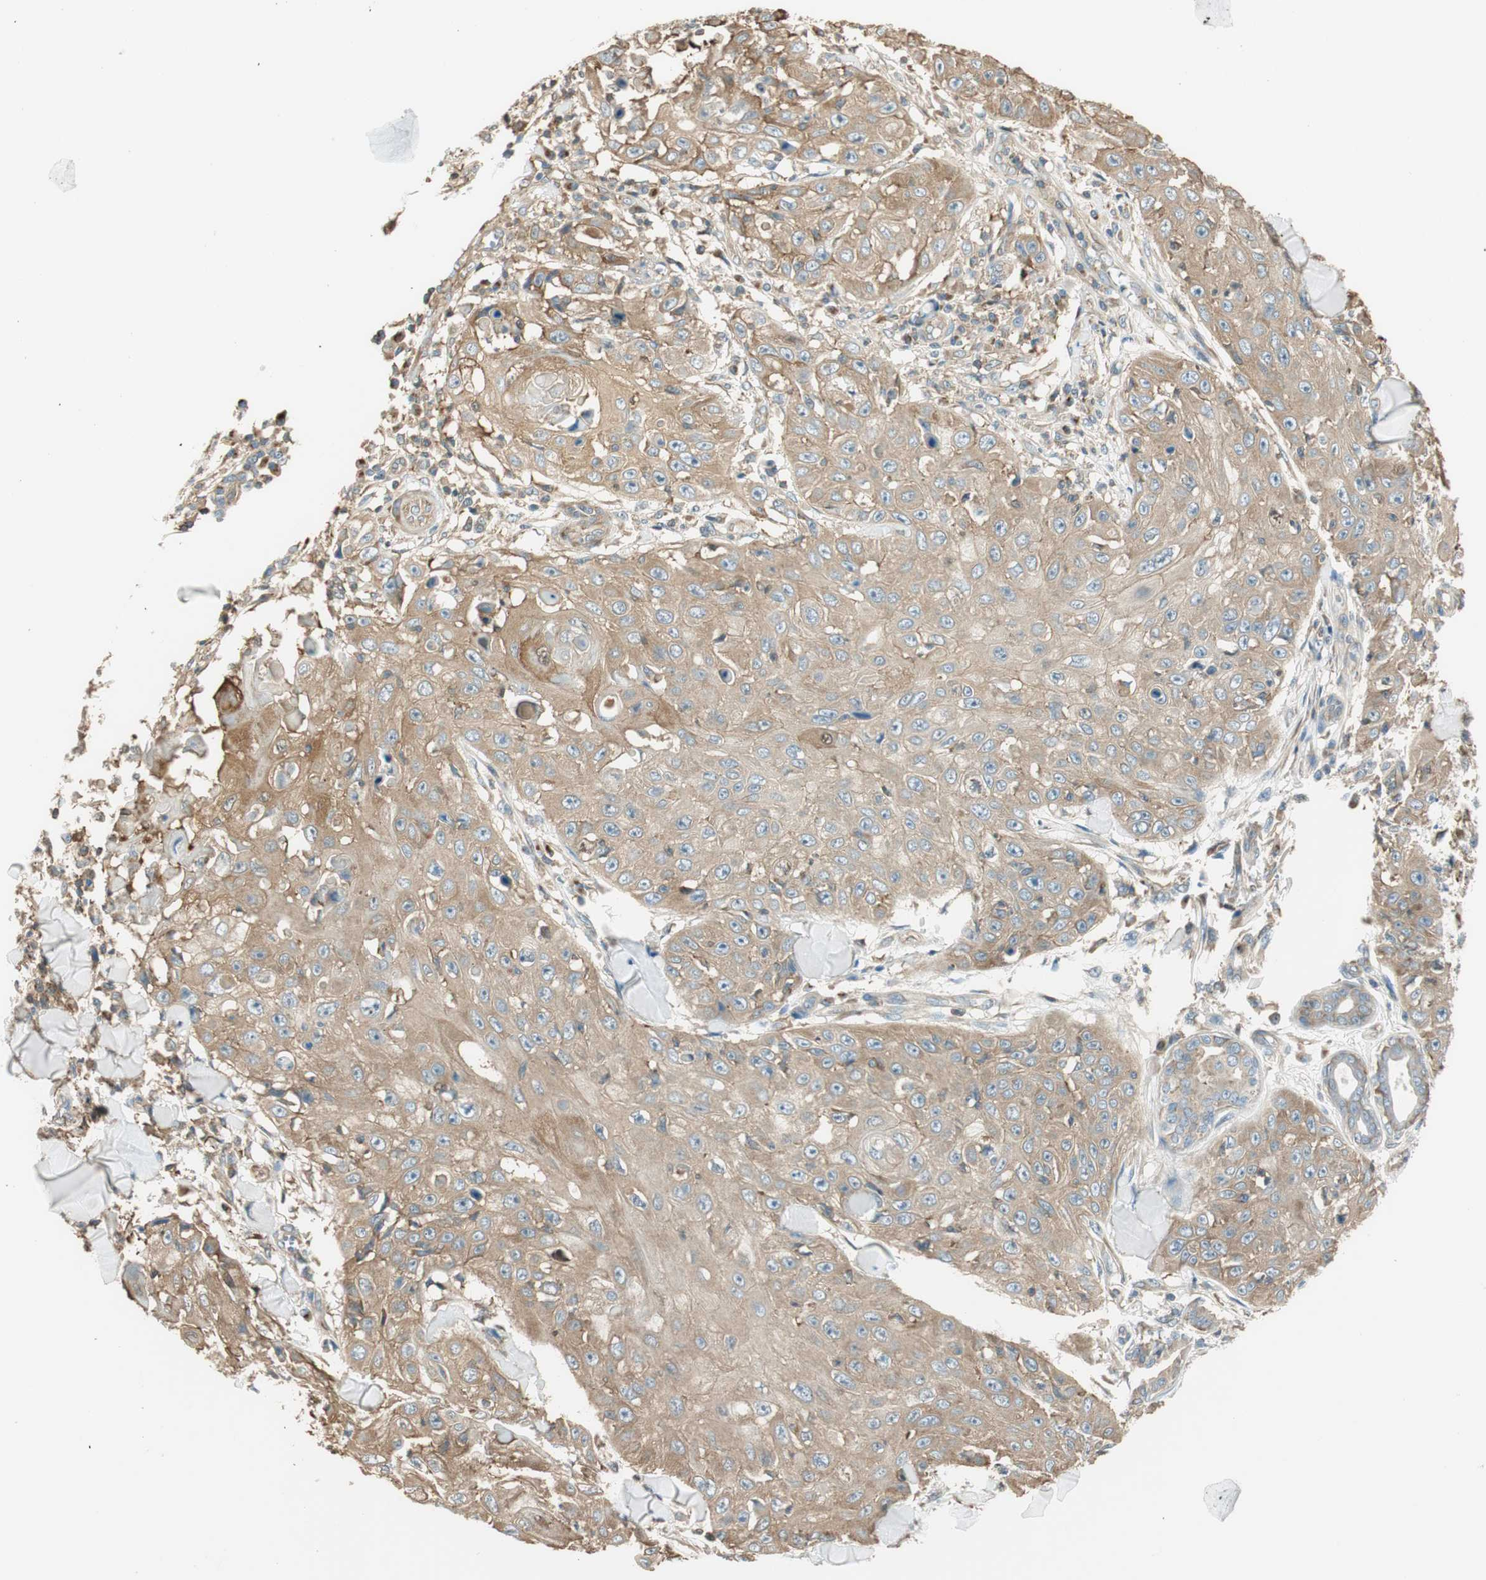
{"staining": {"intensity": "moderate", "quantity": ">75%", "location": "cytoplasmic/membranous"}, "tissue": "skin cancer", "cell_type": "Tumor cells", "image_type": "cancer", "snomed": [{"axis": "morphology", "description": "Squamous cell carcinoma, NOS"}, {"axis": "topography", "description": "Skin"}], "caption": "The immunohistochemical stain highlights moderate cytoplasmic/membranous expression in tumor cells of skin cancer (squamous cell carcinoma) tissue.", "gene": "PI4K2B", "patient": {"sex": "male", "age": 86}}